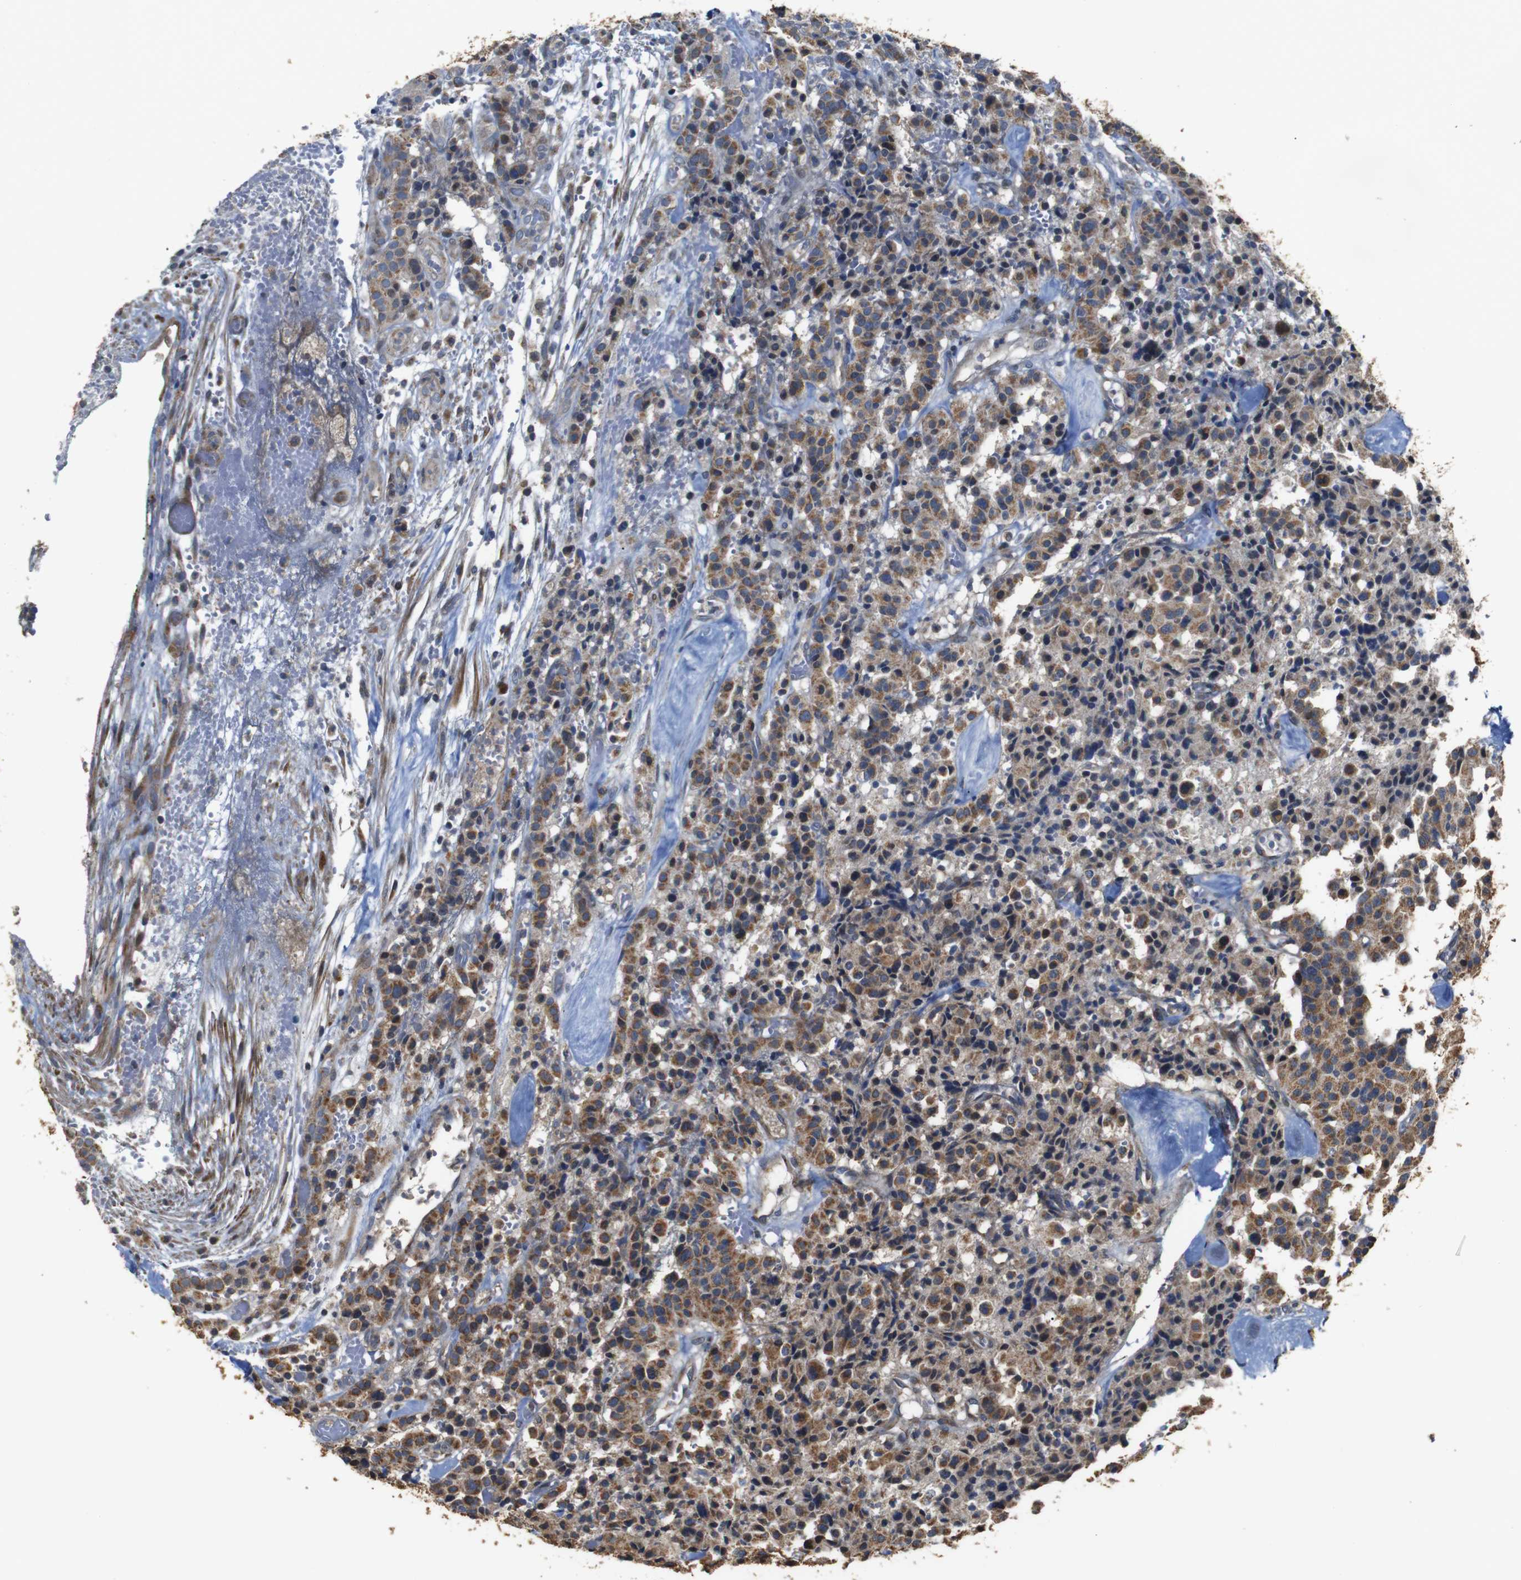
{"staining": {"intensity": "moderate", "quantity": ">75%", "location": "cytoplasmic/membranous"}, "tissue": "carcinoid", "cell_type": "Tumor cells", "image_type": "cancer", "snomed": [{"axis": "morphology", "description": "Carcinoid, malignant, NOS"}, {"axis": "topography", "description": "Lung"}], "caption": "Immunohistochemical staining of human carcinoid (malignant) reveals medium levels of moderate cytoplasmic/membranous expression in approximately >75% of tumor cells.", "gene": "SNN", "patient": {"sex": "male", "age": 30}}